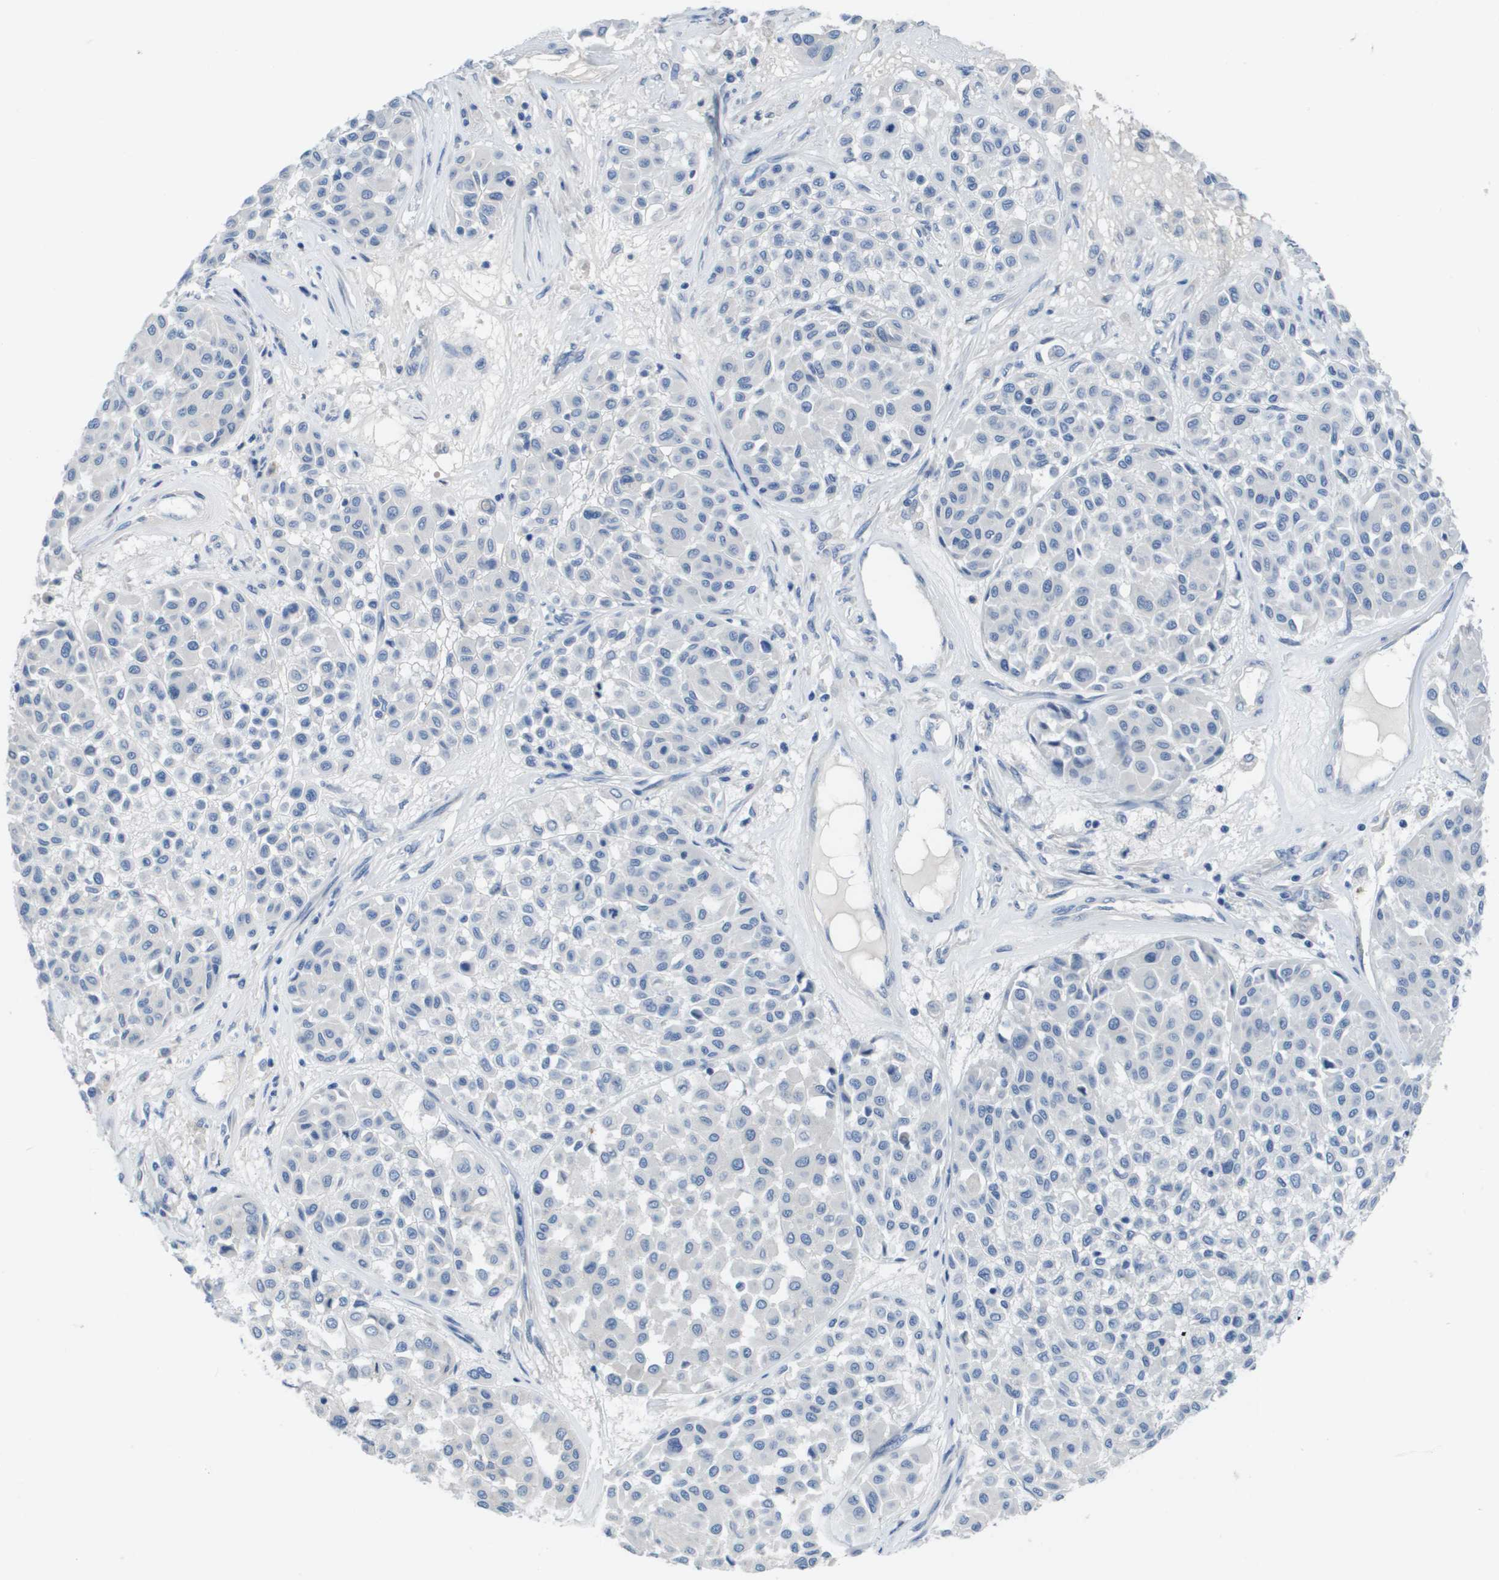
{"staining": {"intensity": "negative", "quantity": "none", "location": "none"}, "tissue": "melanoma", "cell_type": "Tumor cells", "image_type": "cancer", "snomed": [{"axis": "morphology", "description": "Malignant melanoma, Metastatic site"}, {"axis": "topography", "description": "Soft tissue"}], "caption": "Malignant melanoma (metastatic site) was stained to show a protein in brown. There is no significant positivity in tumor cells. Brightfield microscopy of immunohistochemistry (IHC) stained with DAB (3,3'-diaminobenzidine) (brown) and hematoxylin (blue), captured at high magnification.", "gene": "NCS1", "patient": {"sex": "male", "age": 41}}